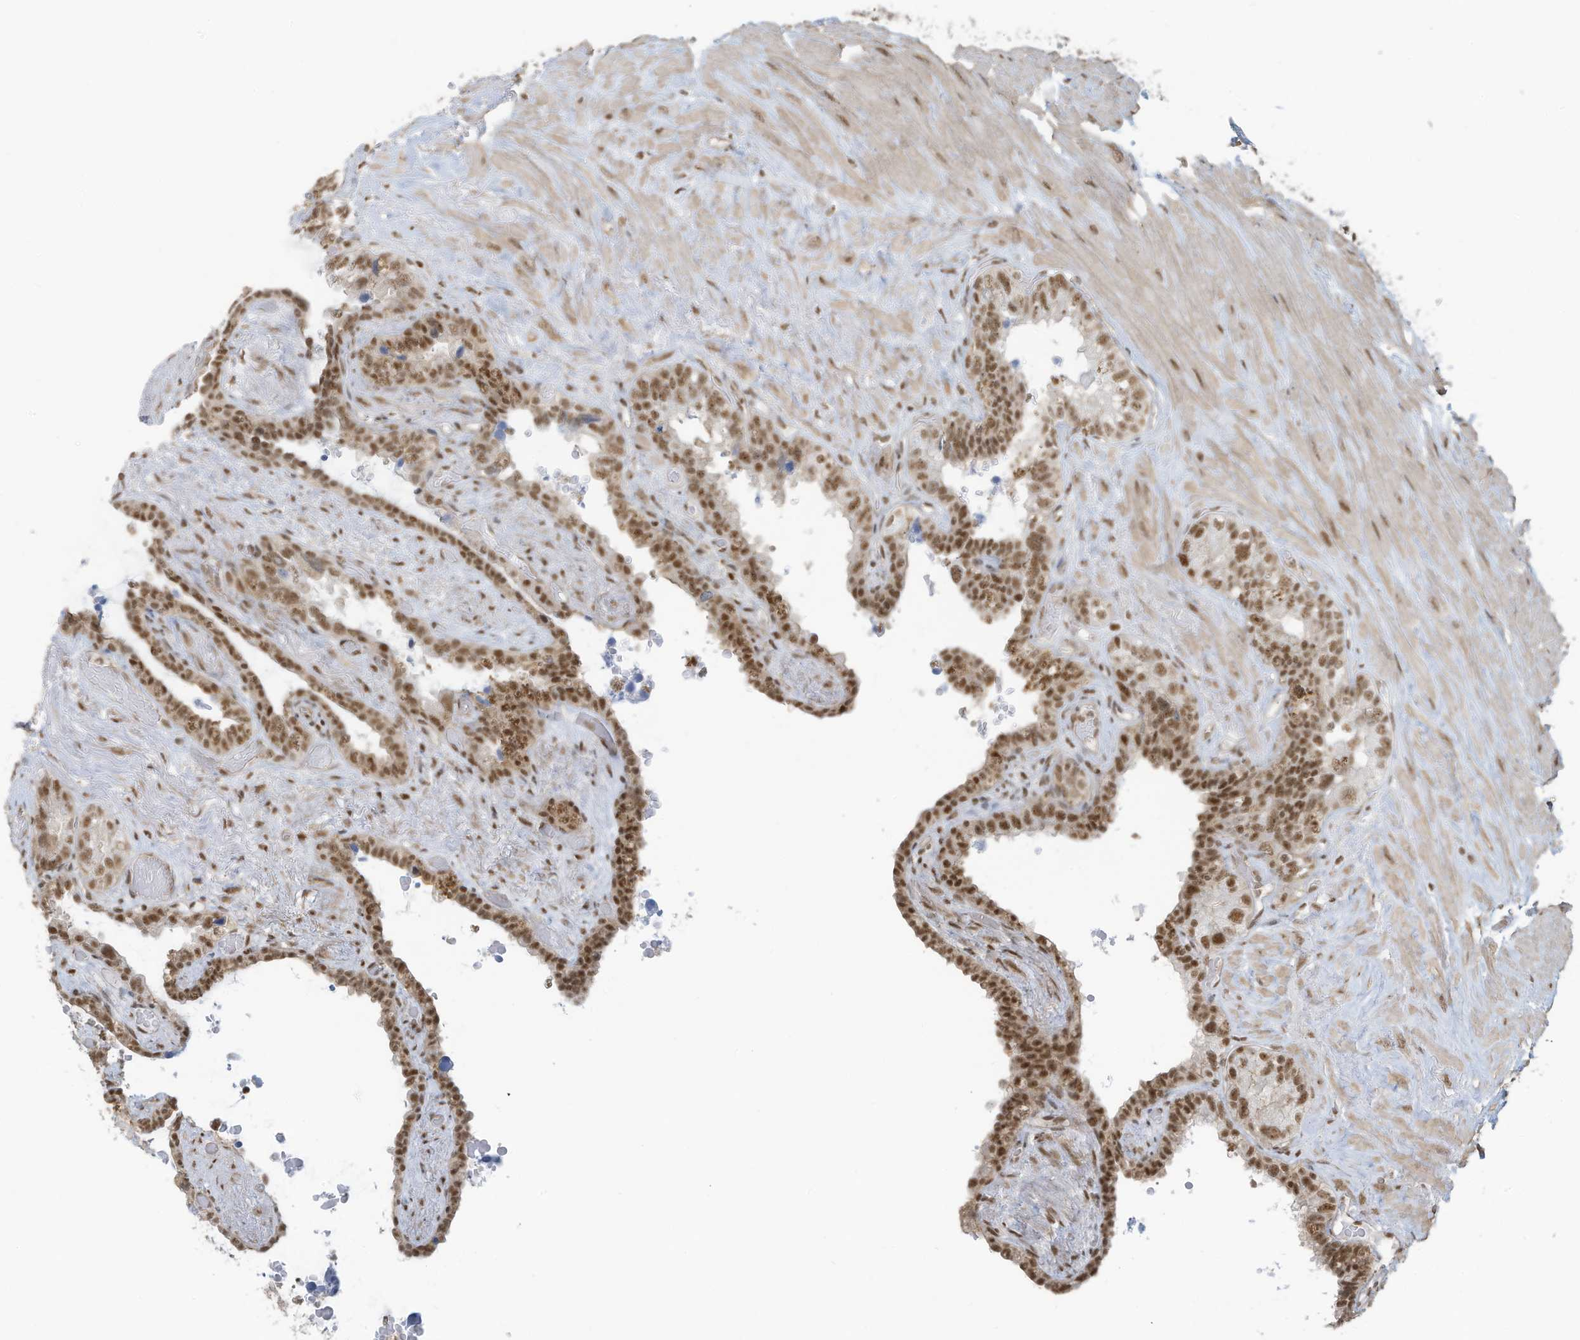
{"staining": {"intensity": "moderate", "quantity": ">75%", "location": "nuclear"}, "tissue": "seminal vesicle", "cell_type": "Glandular cells", "image_type": "normal", "snomed": [{"axis": "morphology", "description": "Normal tissue, NOS"}, {"axis": "topography", "description": "Seminal veicle"}], "caption": "Protein staining of unremarkable seminal vesicle exhibits moderate nuclear staining in about >75% of glandular cells. (DAB IHC, brown staining for protein, blue staining for nuclei).", "gene": "DBR1", "patient": {"sex": "male", "age": 80}}